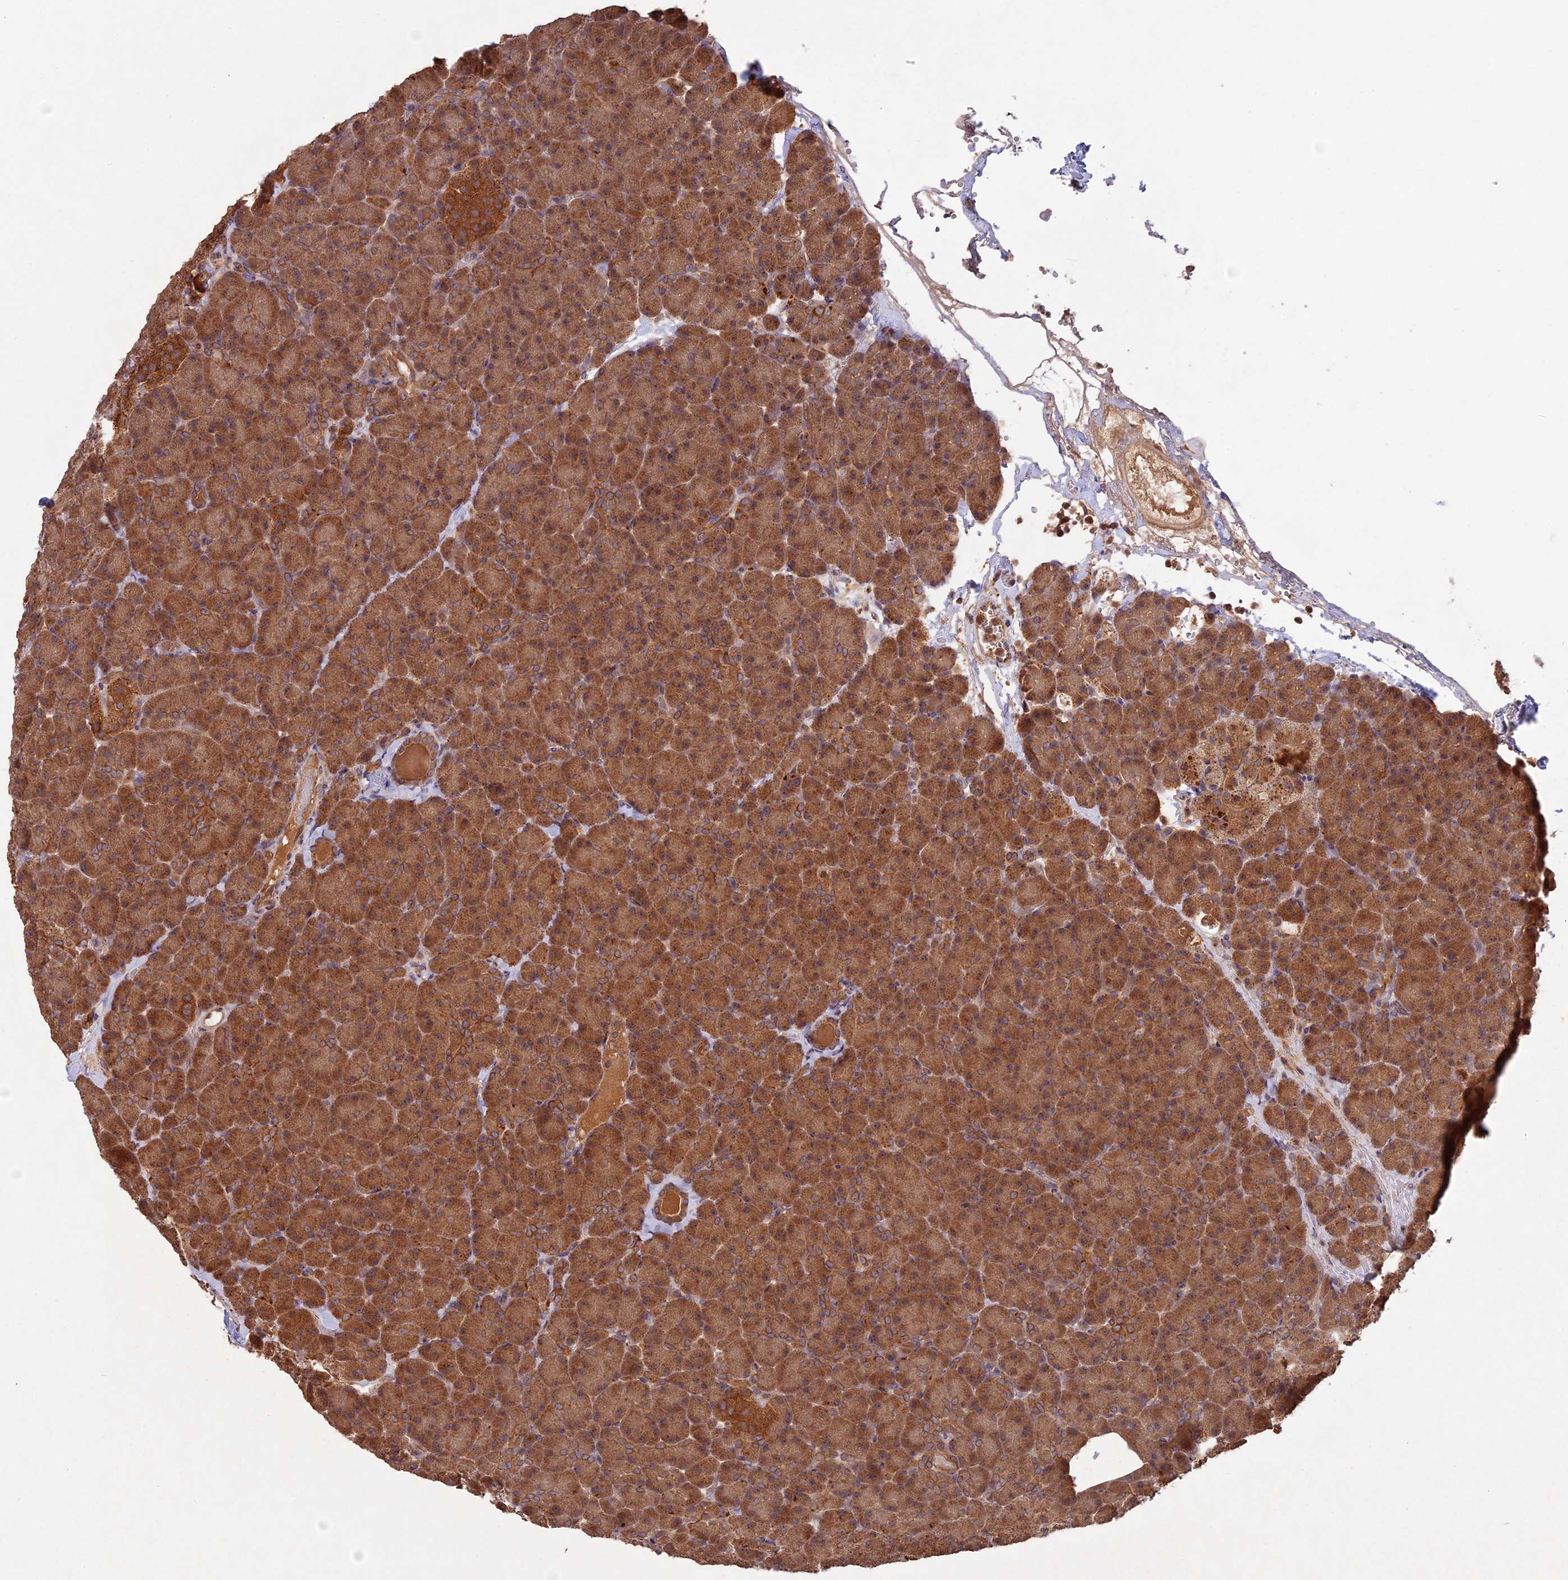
{"staining": {"intensity": "moderate", "quantity": ">75%", "location": "cytoplasmic/membranous"}, "tissue": "pancreas", "cell_type": "Exocrine glandular cells", "image_type": "normal", "snomed": [{"axis": "morphology", "description": "Normal tissue, NOS"}, {"axis": "topography", "description": "Pancreas"}], "caption": "The photomicrograph reveals immunohistochemical staining of normal pancreas. There is moderate cytoplasmic/membranous staining is appreciated in approximately >75% of exocrine glandular cells.", "gene": "CHAC1", "patient": {"sex": "male", "age": 36}}